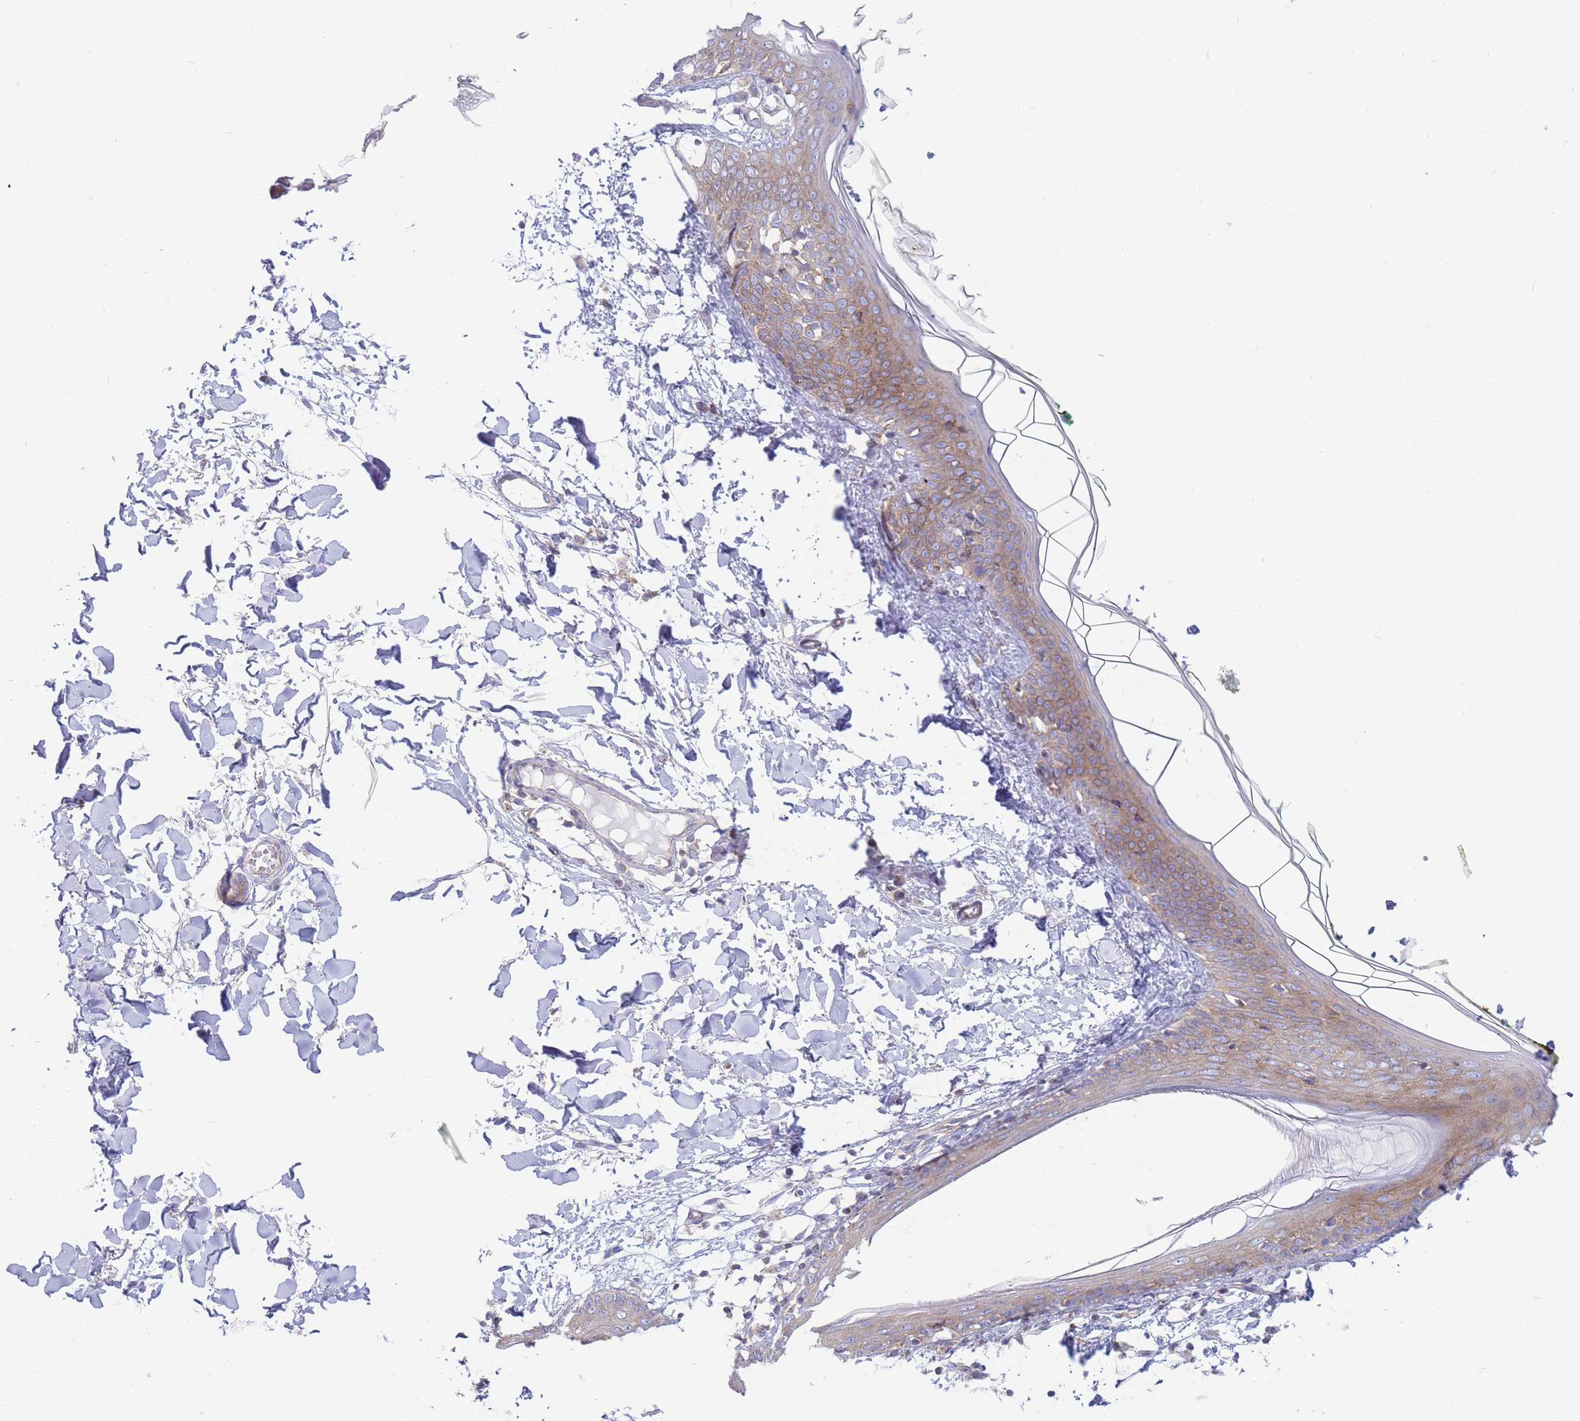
{"staining": {"intensity": "negative", "quantity": "none", "location": "none"}, "tissue": "skin", "cell_type": "Fibroblasts", "image_type": "normal", "snomed": [{"axis": "morphology", "description": "Normal tissue, NOS"}, {"axis": "topography", "description": "Skin"}], "caption": "The immunohistochemistry (IHC) micrograph has no significant positivity in fibroblasts of skin. The staining is performed using DAB brown chromogen with nuclei counter-stained in using hematoxylin.", "gene": "SH2B2", "patient": {"sex": "female", "age": 34}}